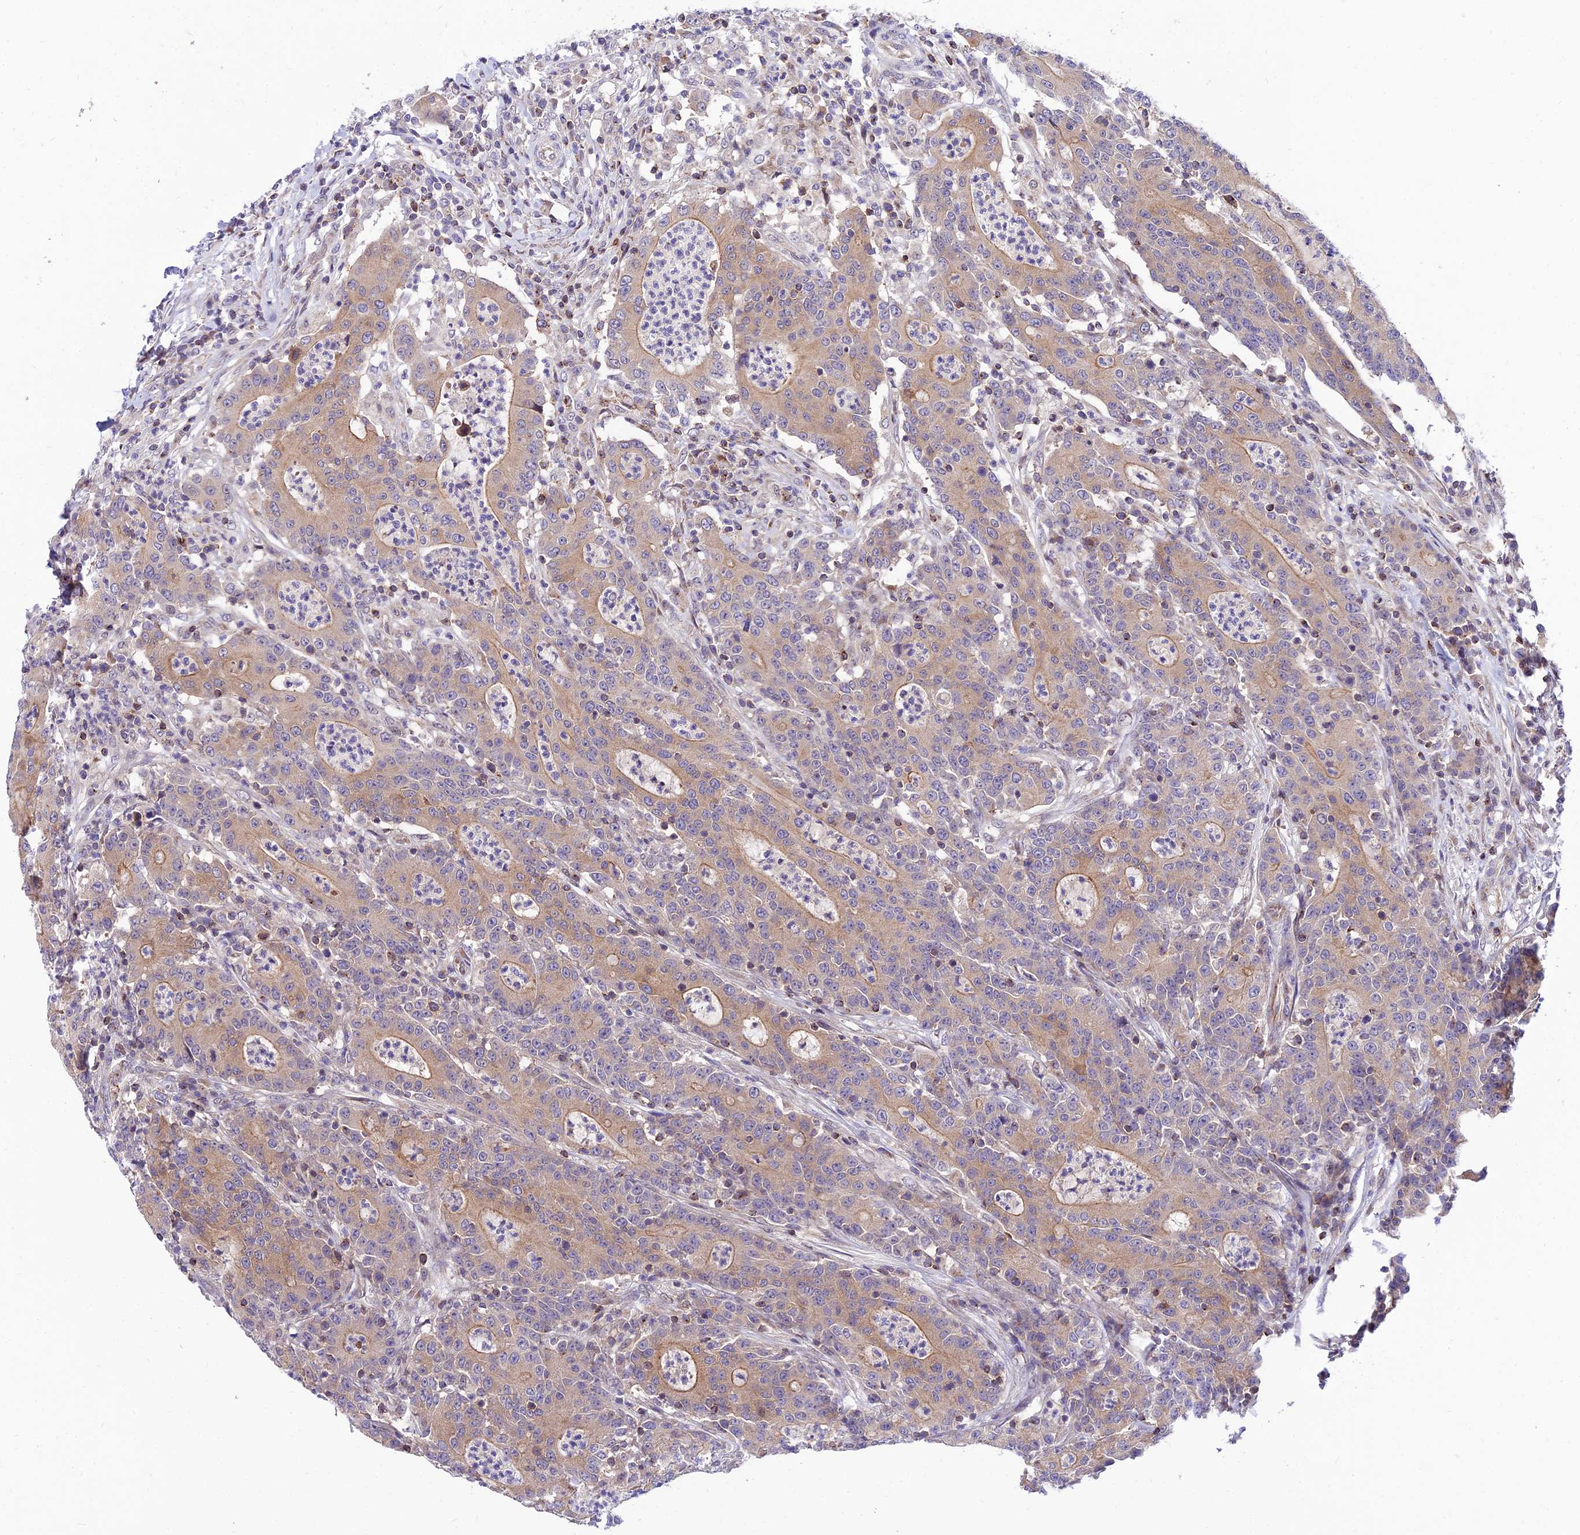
{"staining": {"intensity": "moderate", "quantity": "<25%", "location": "cytoplasmic/membranous"}, "tissue": "colorectal cancer", "cell_type": "Tumor cells", "image_type": "cancer", "snomed": [{"axis": "morphology", "description": "Adenocarcinoma, NOS"}, {"axis": "topography", "description": "Colon"}], "caption": "Immunohistochemical staining of colorectal cancer exhibits low levels of moderate cytoplasmic/membranous expression in approximately <25% of tumor cells. The staining was performed using DAB (3,3'-diaminobenzidine), with brown indicating positive protein expression. Nuclei are stained blue with hematoxylin.", "gene": "C6orf132", "patient": {"sex": "male", "age": 83}}